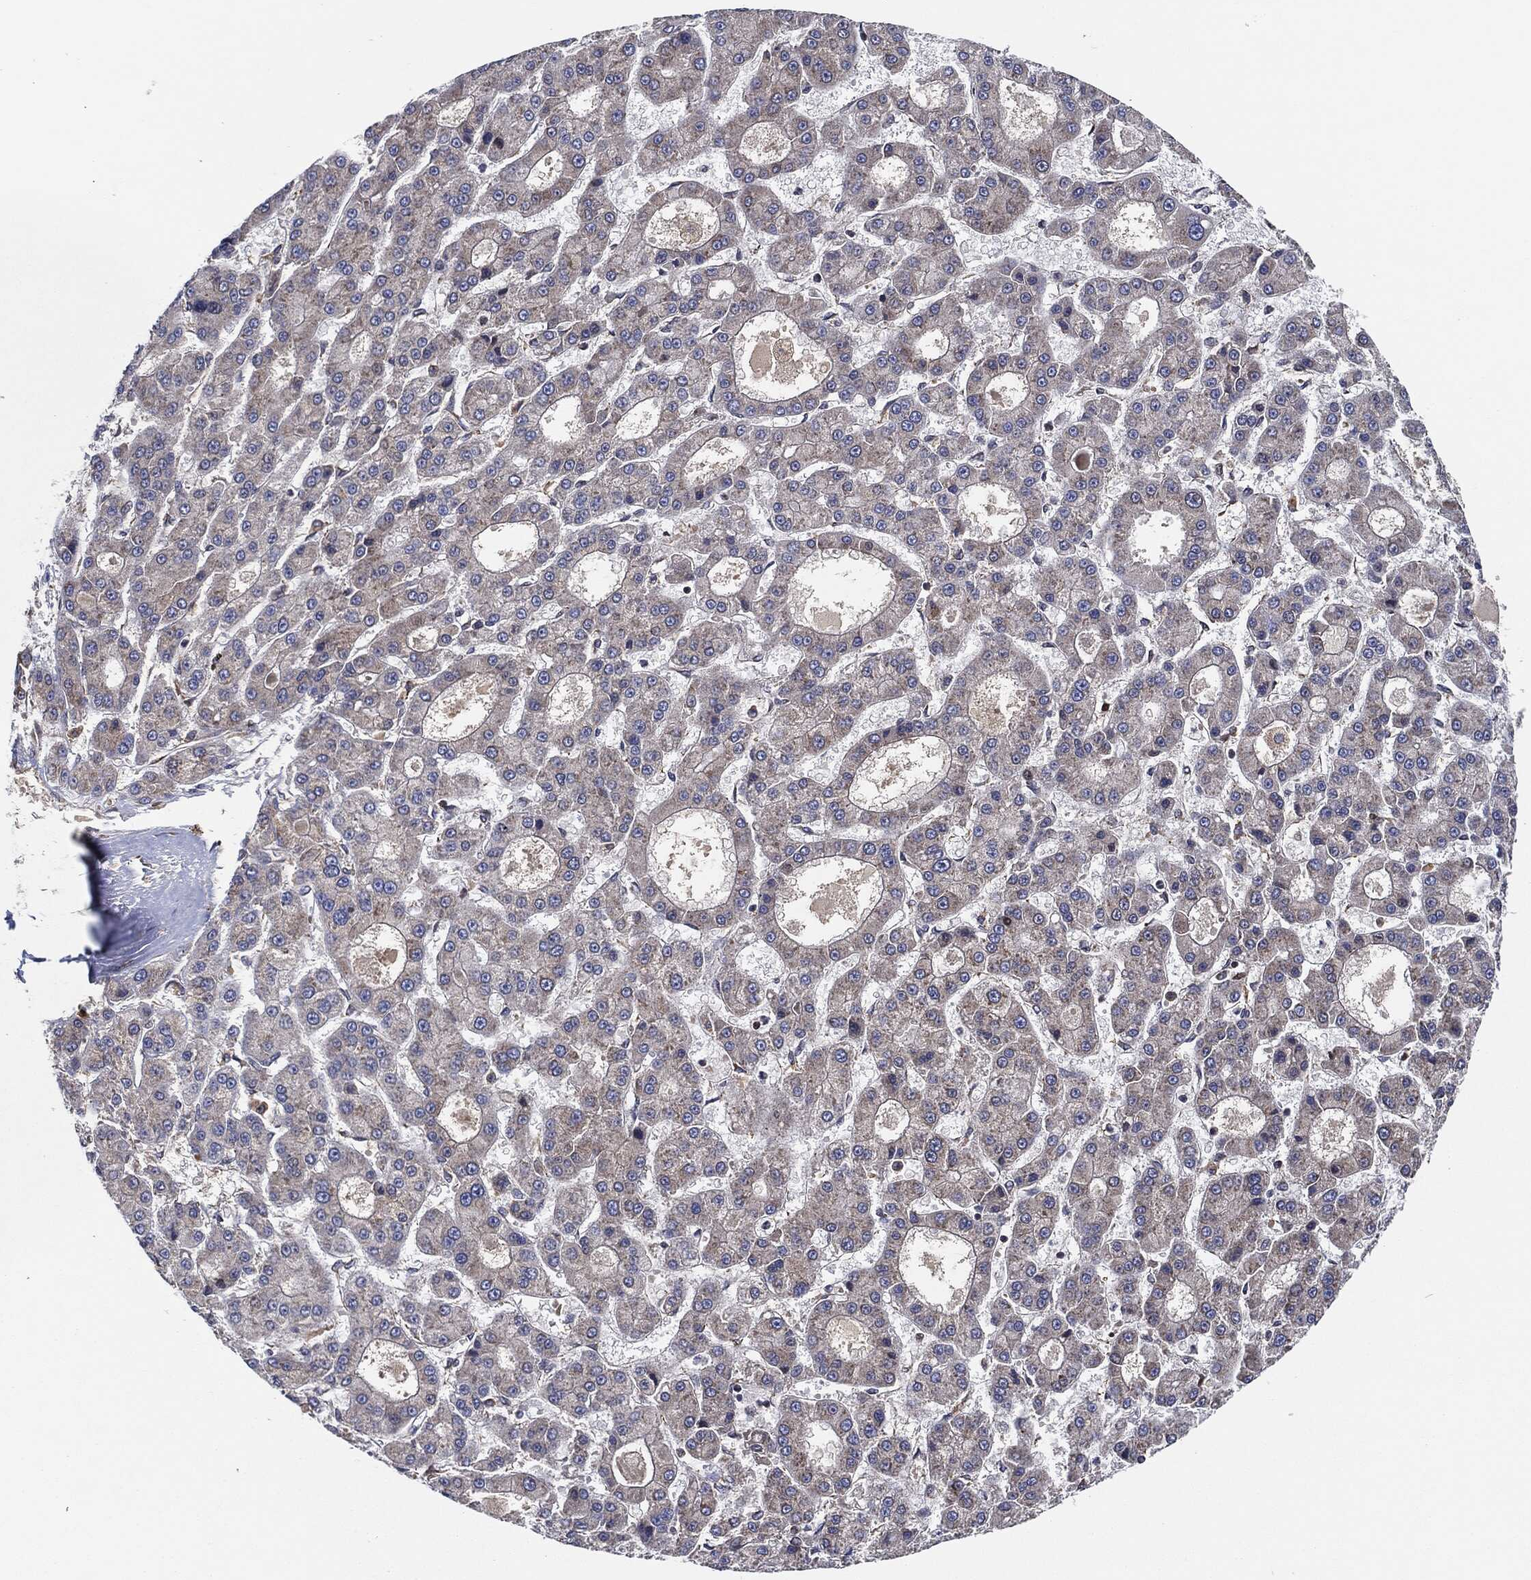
{"staining": {"intensity": "negative", "quantity": "none", "location": "none"}, "tissue": "liver cancer", "cell_type": "Tumor cells", "image_type": "cancer", "snomed": [{"axis": "morphology", "description": "Carcinoma, Hepatocellular, NOS"}, {"axis": "topography", "description": "Liver"}], "caption": "An immunohistochemistry photomicrograph of liver cancer (hepatocellular carcinoma) is shown. There is no staining in tumor cells of liver cancer (hepatocellular carcinoma).", "gene": "EIF2S2", "patient": {"sex": "male", "age": 70}}